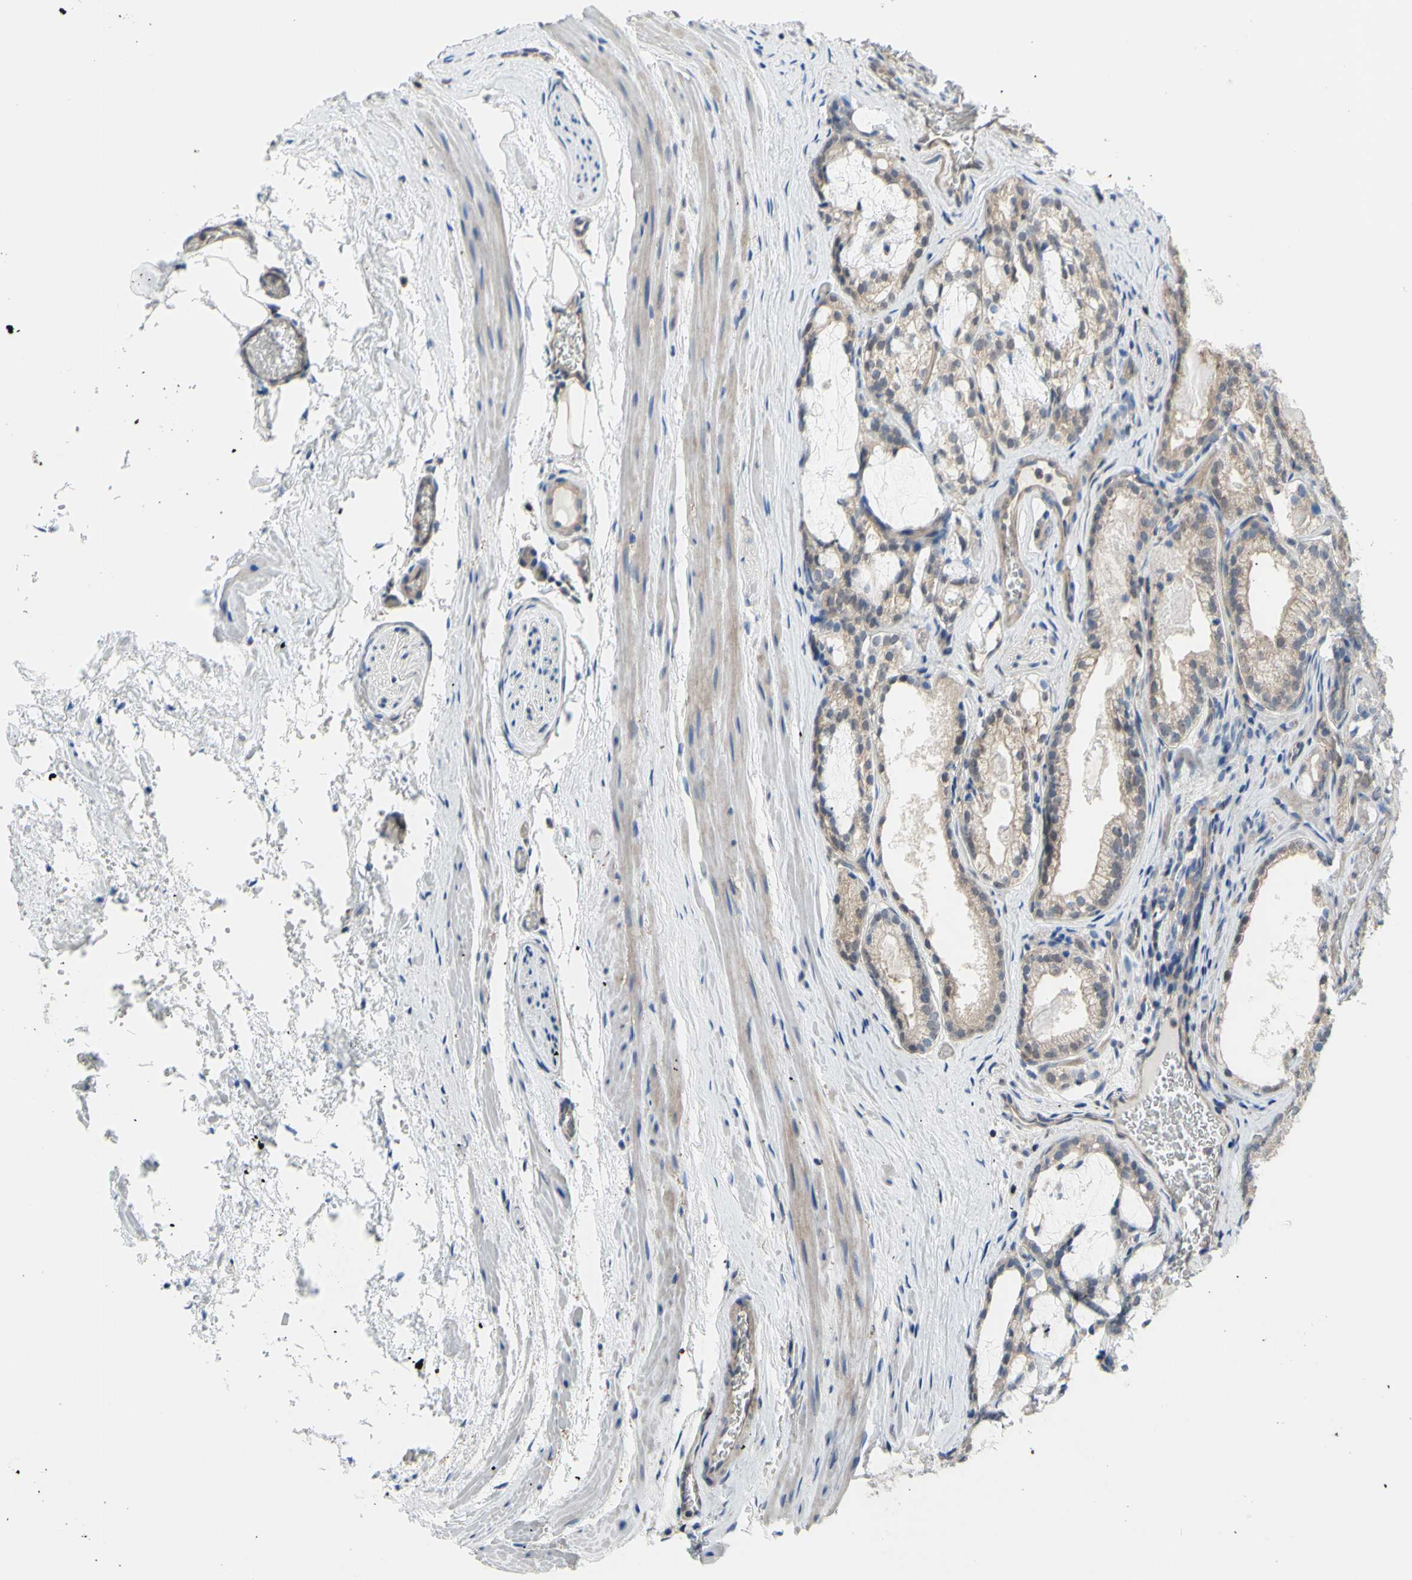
{"staining": {"intensity": "weak", "quantity": ">75%", "location": "cytoplasmic/membranous"}, "tissue": "prostate cancer", "cell_type": "Tumor cells", "image_type": "cancer", "snomed": [{"axis": "morphology", "description": "Adenocarcinoma, Low grade"}, {"axis": "topography", "description": "Prostate"}], "caption": "Immunohistochemistry (DAB (3,3'-diaminobenzidine)) staining of prostate cancer displays weak cytoplasmic/membranous protein expression in about >75% of tumor cells. The protein of interest is stained brown, and the nuclei are stained in blue (DAB IHC with brightfield microscopy, high magnification).", "gene": "UPK3B", "patient": {"sex": "male", "age": 59}}